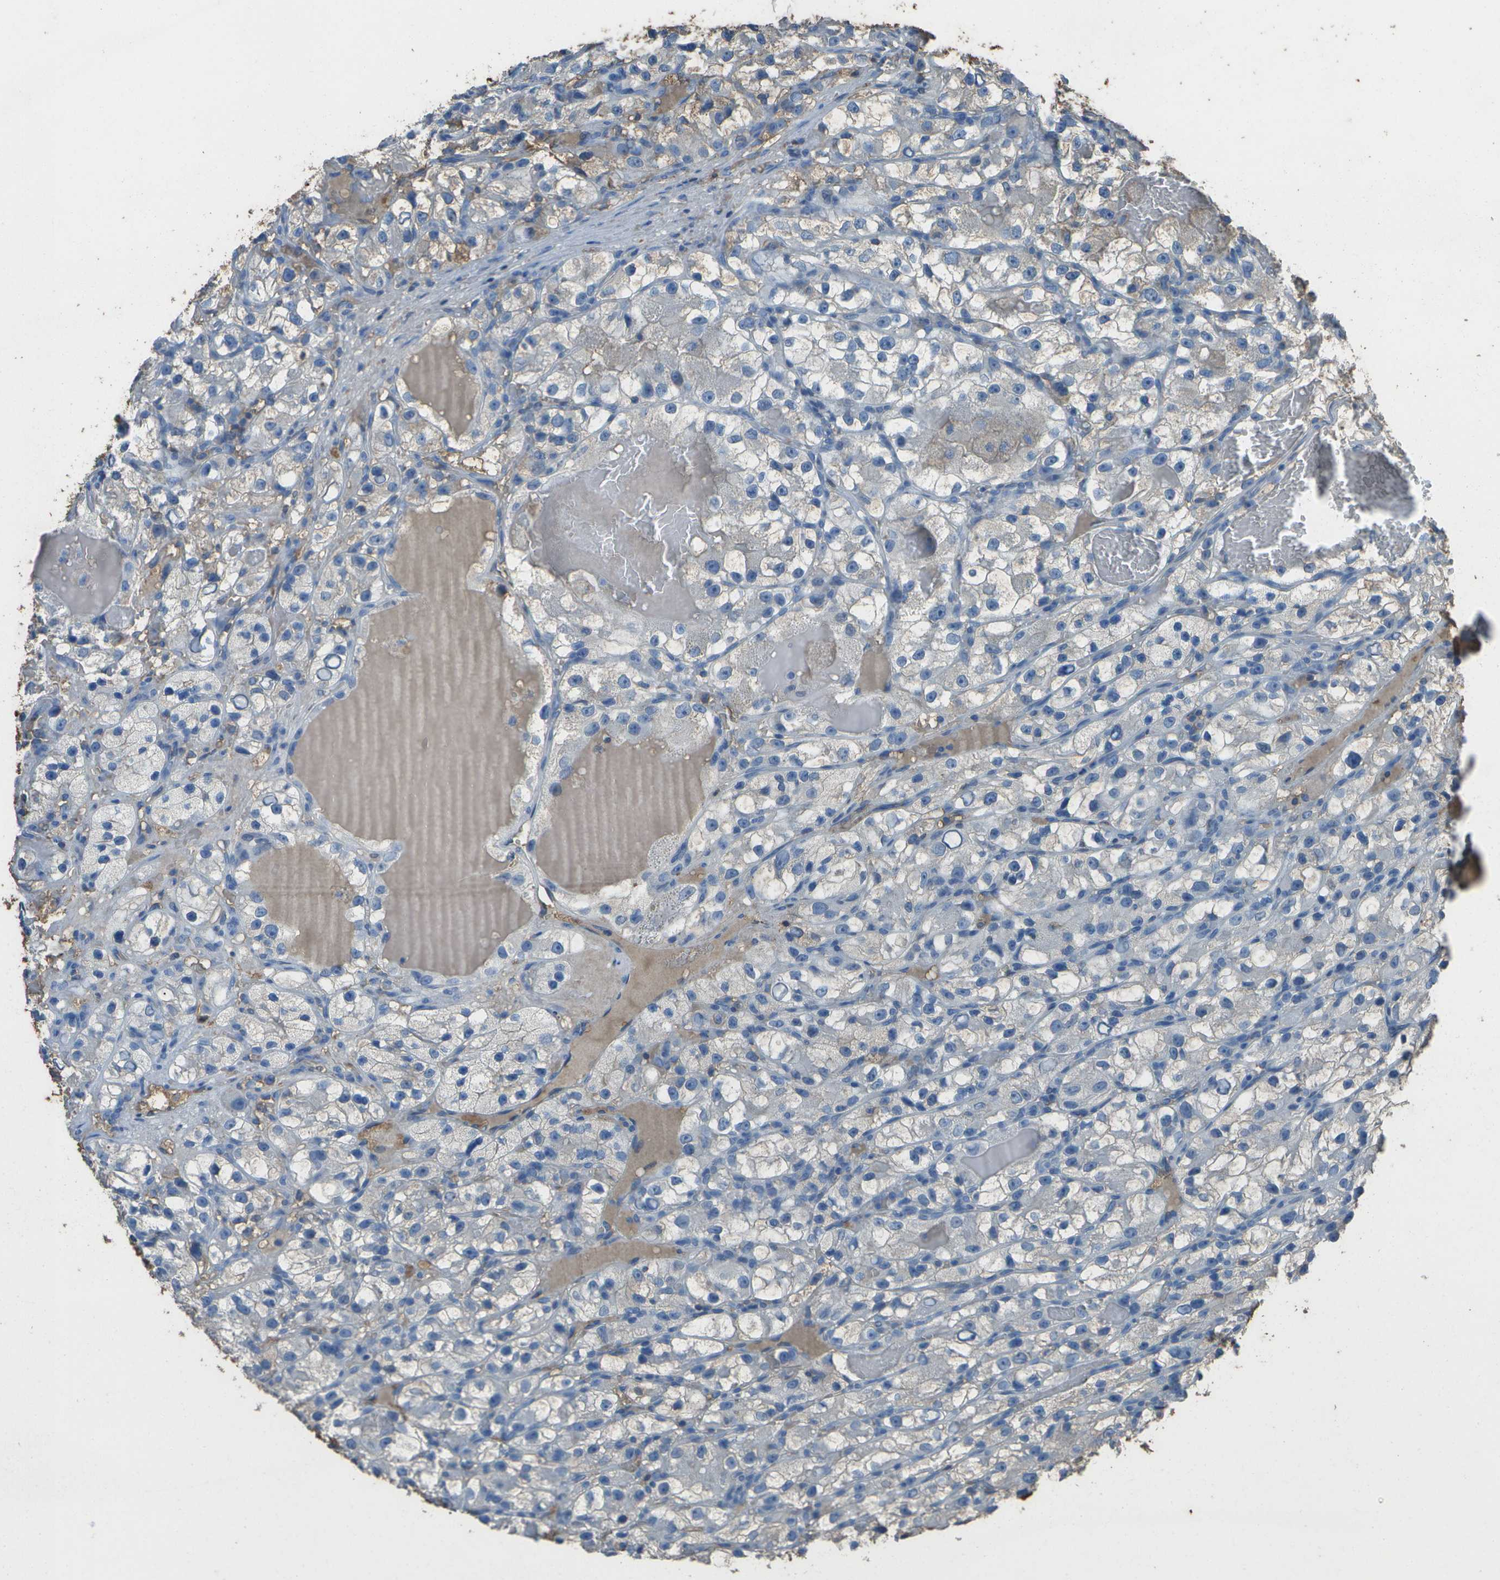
{"staining": {"intensity": "negative", "quantity": "none", "location": "none"}, "tissue": "renal cancer", "cell_type": "Tumor cells", "image_type": "cancer", "snomed": [{"axis": "morphology", "description": "Adenocarcinoma, NOS"}, {"axis": "topography", "description": "Kidney"}], "caption": "The immunohistochemistry micrograph has no significant positivity in tumor cells of renal cancer tissue.", "gene": "CYP4F11", "patient": {"sex": "female", "age": 57}}